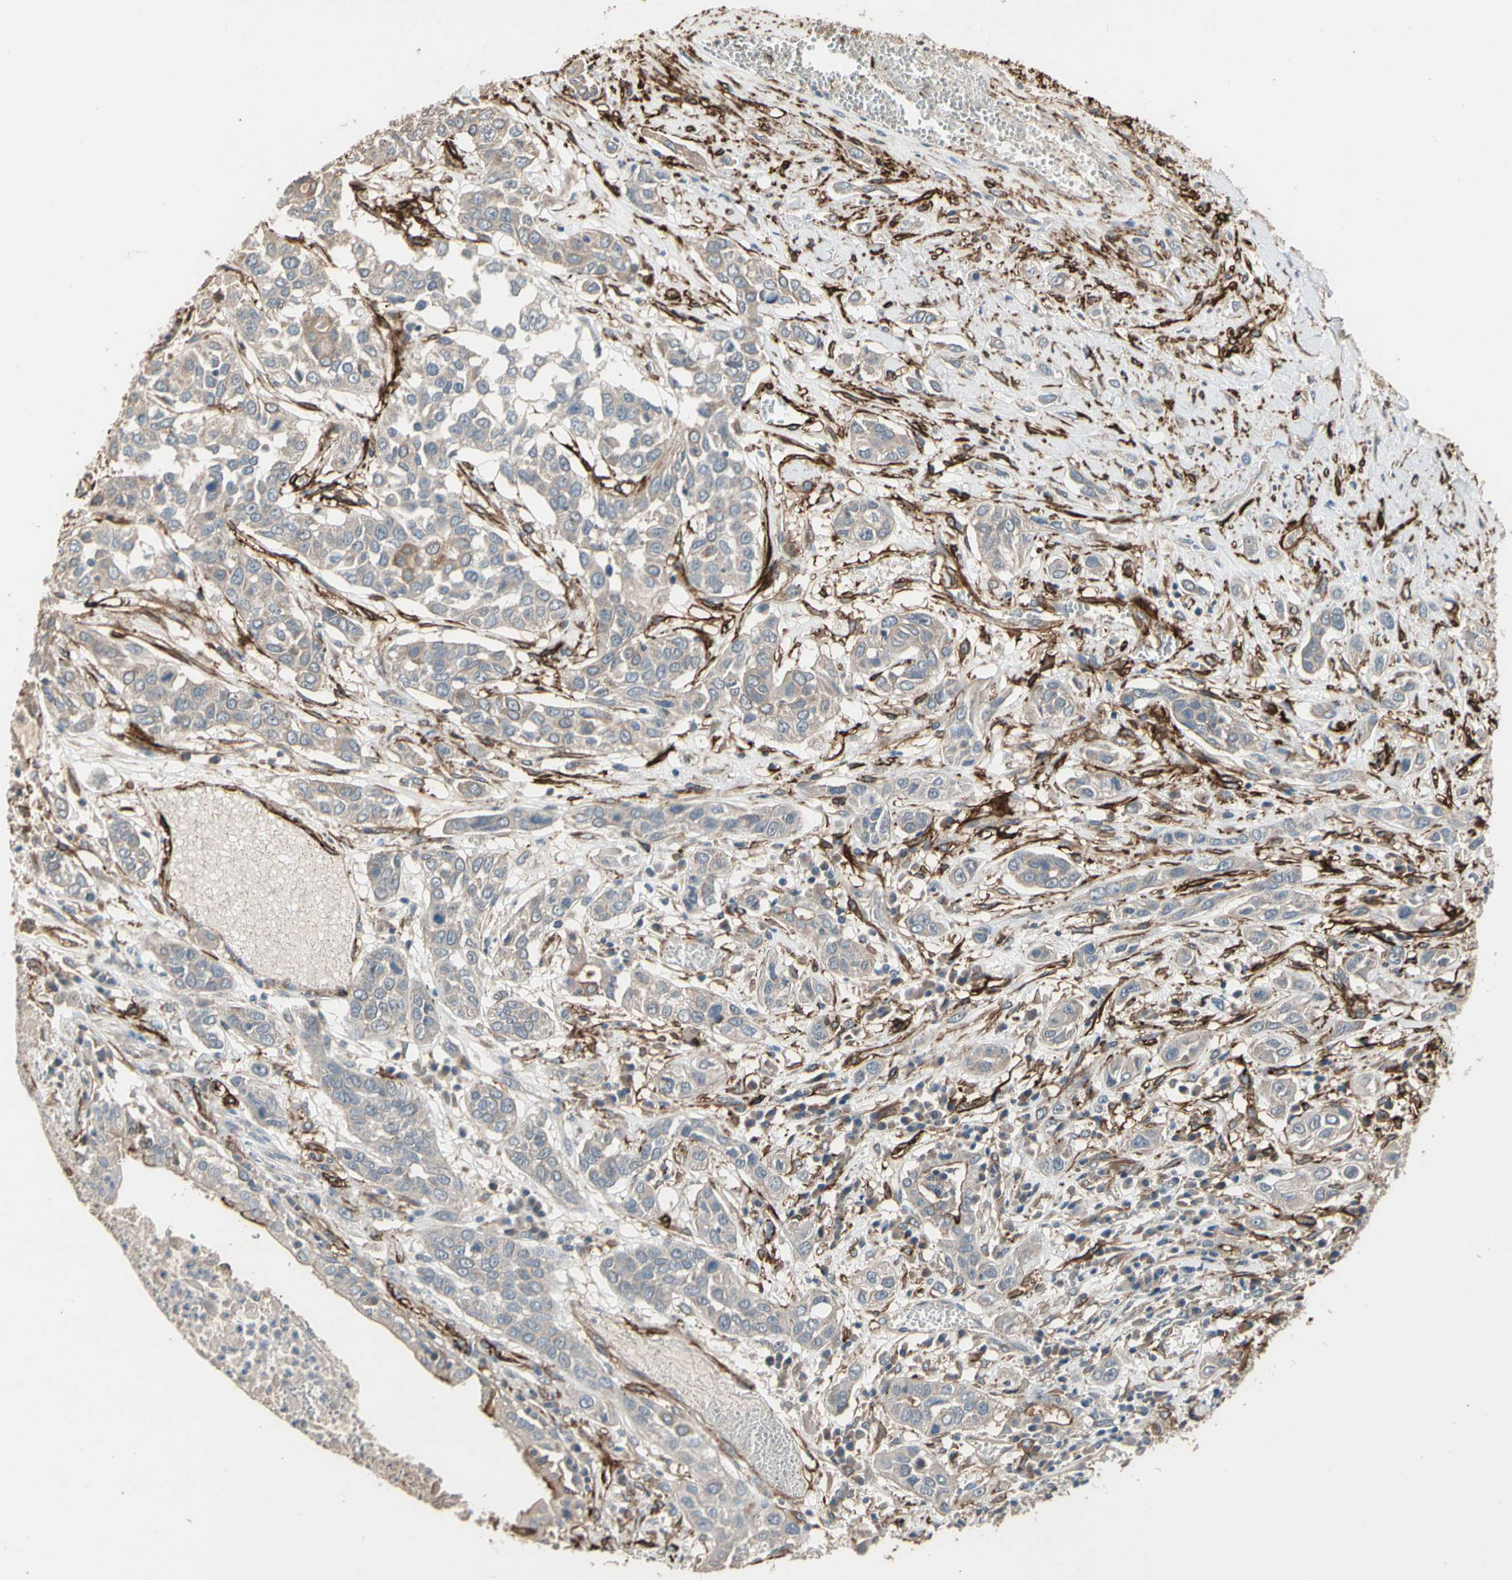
{"staining": {"intensity": "weak", "quantity": "25%-75%", "location": "cytoplasmic/membranous"}, "tissue": "lung cancer", "cell_type": "Tumor cells", "image_type": "cancer", "snomed": [{"axis": "morphology", "description": "Squamous cell carcinoma, NOS"}, {"axis": "topography", "description": "Lung"}], "caption": "This histopathology image displays immunohistochemistry (IHC) staining of lung cancer (squamous cell carcinoma), with low weak cytoplasmic/membranous positivity in about 25%-75% of tumor cells.", "gene": "SUSD2", "patient": {"sex": "male", "age": 71}}